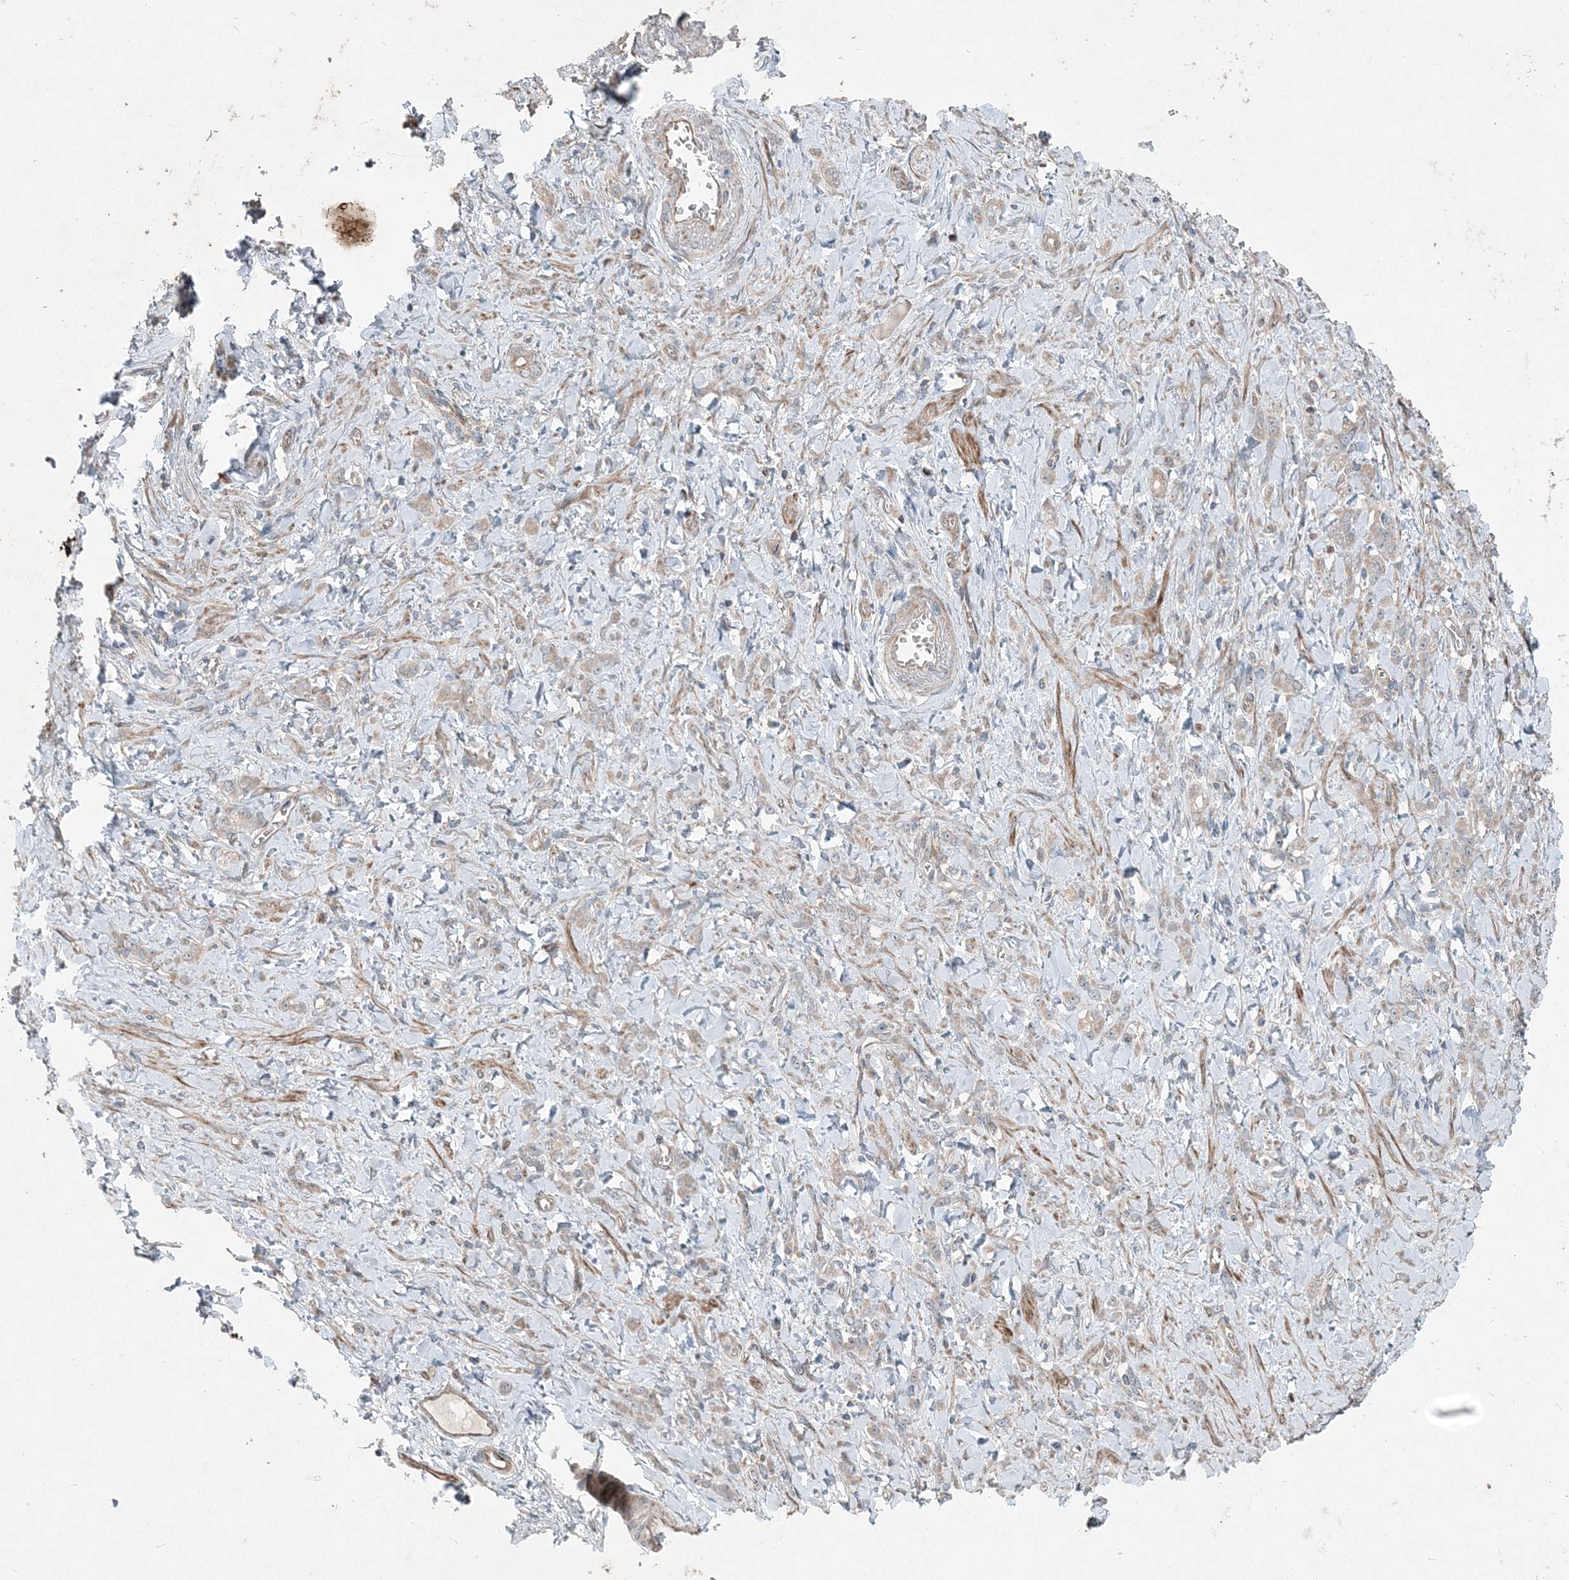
{"staining": {"intensity": "weak", "quantity": ">75%", "location": "cytoplasmic/membranous"}, "tissue": "stomach cancer", "cell_type": "Tumor cells", "image_type": "cancer", "snomed": [{"axis": "morphology", "description": "Normal tissue, NOS"}, {"axis": "morphology", "description": "Adenocarcinoma, NOS"}, {"axis": "topography", "description": "Stomach"}], "caption": "Stomach cancer (adenocarcinoma) stained with DAB (3,3'-diaminobenzidine) immunohistochemistry (IHC) reveals low levels of weak cytoplasmic/membranous positivity in approximately >75% of tumor cells.", "gene": "INTU", "patient": {"sex": "male", "age": 82}}